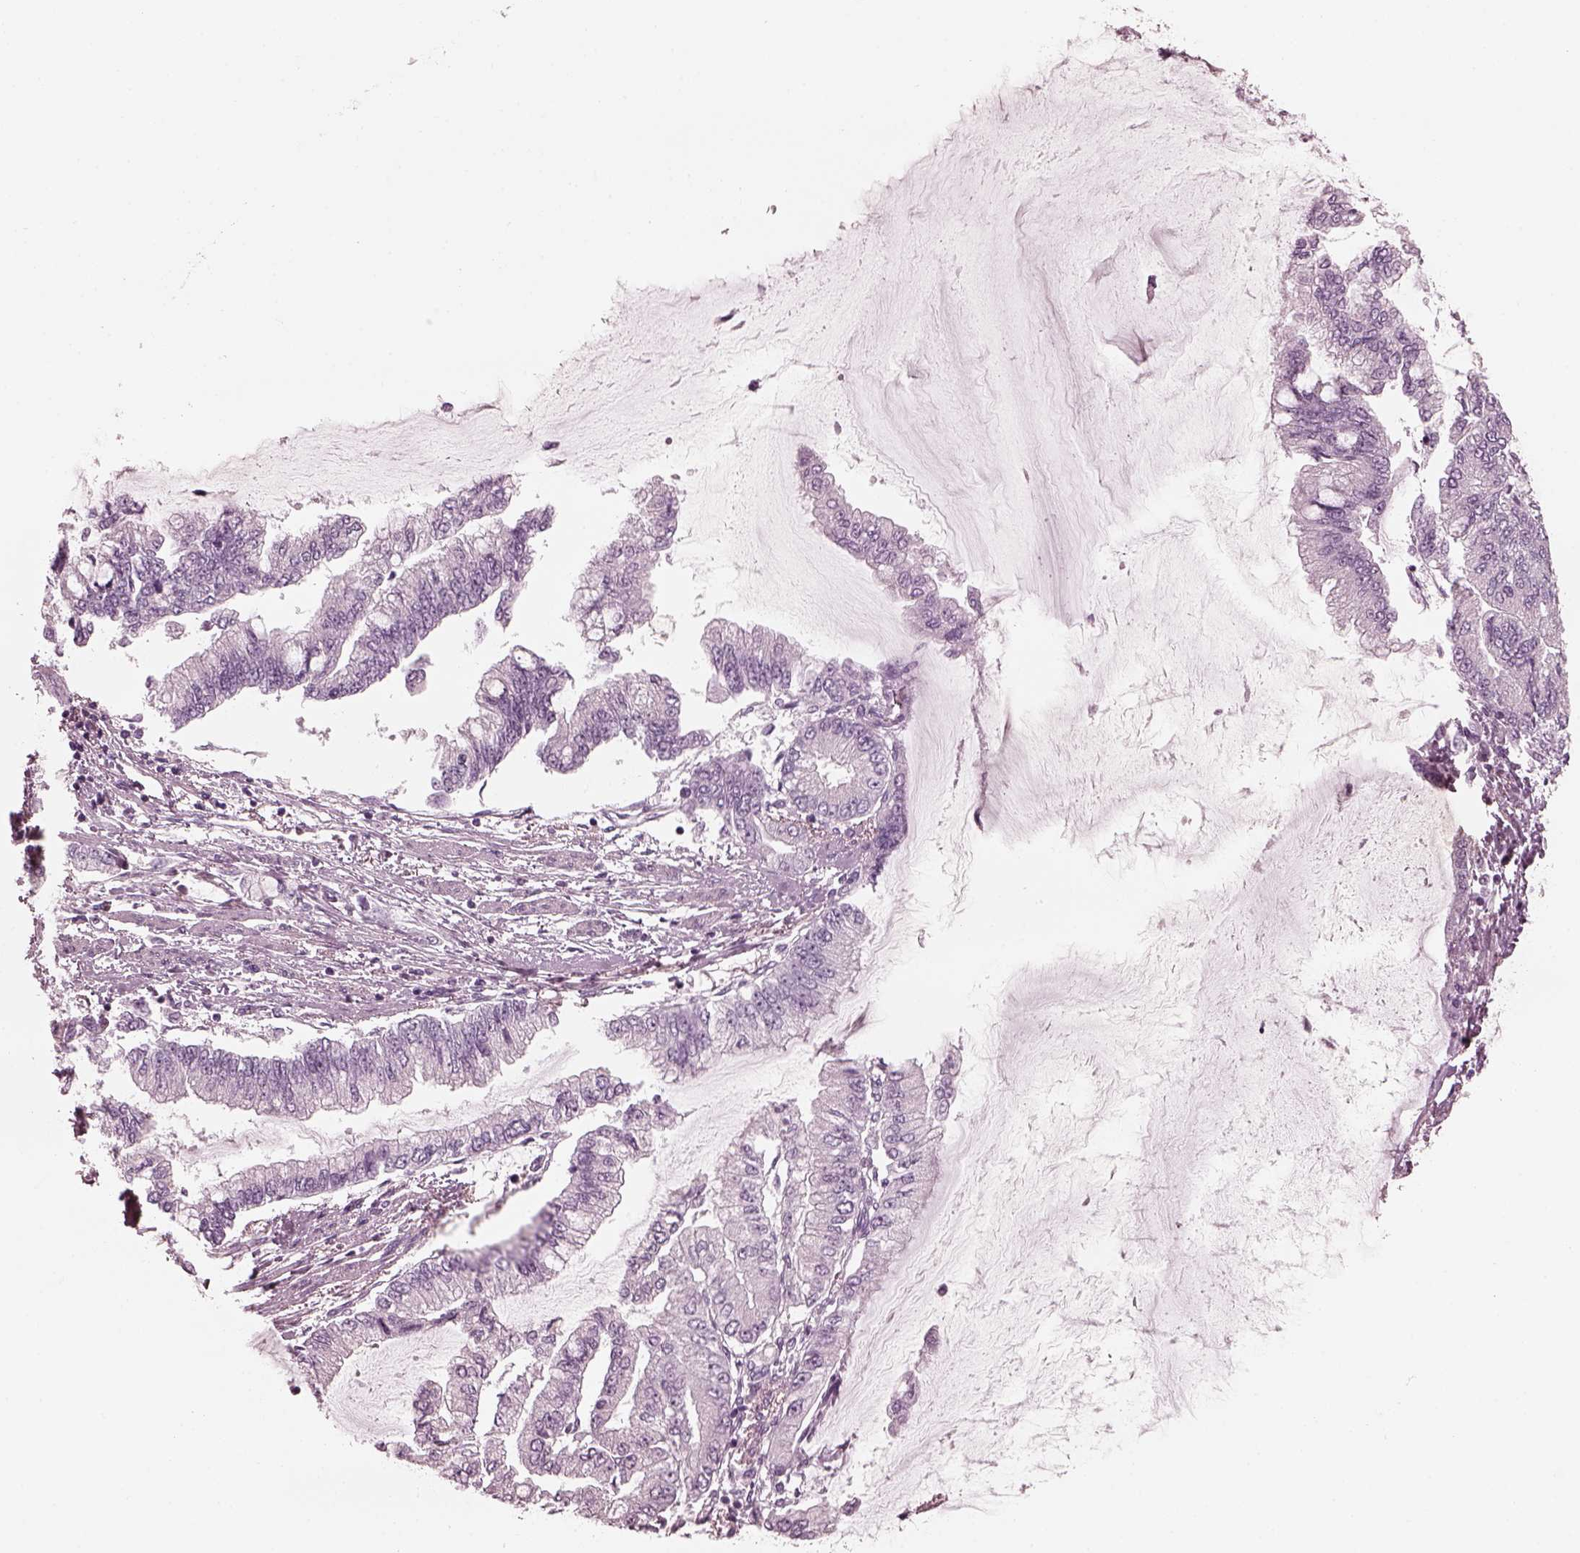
{"staining": {"intensity": "negative", "quantity": "none", "location": "none"}, "tissue": "stomach cancer", "cell_type": "Tumor cells", "image_type": "cancer", "snomed": [{"axis": "morphology", "description": "Adenocarcinoma, NOS"}, {"axis": "topography", "description": "Stomach, upper"}], "caption": "Immunohistochemistry micrograph of neoplastic tissue: human stomach adenocarcinoma stained with DAB (3,3'-diaminobenzidine) exhibits no significant protein expression in tumor cells.", "gene": "GRM6", "patient": {"sex": "female", "age": 74}}